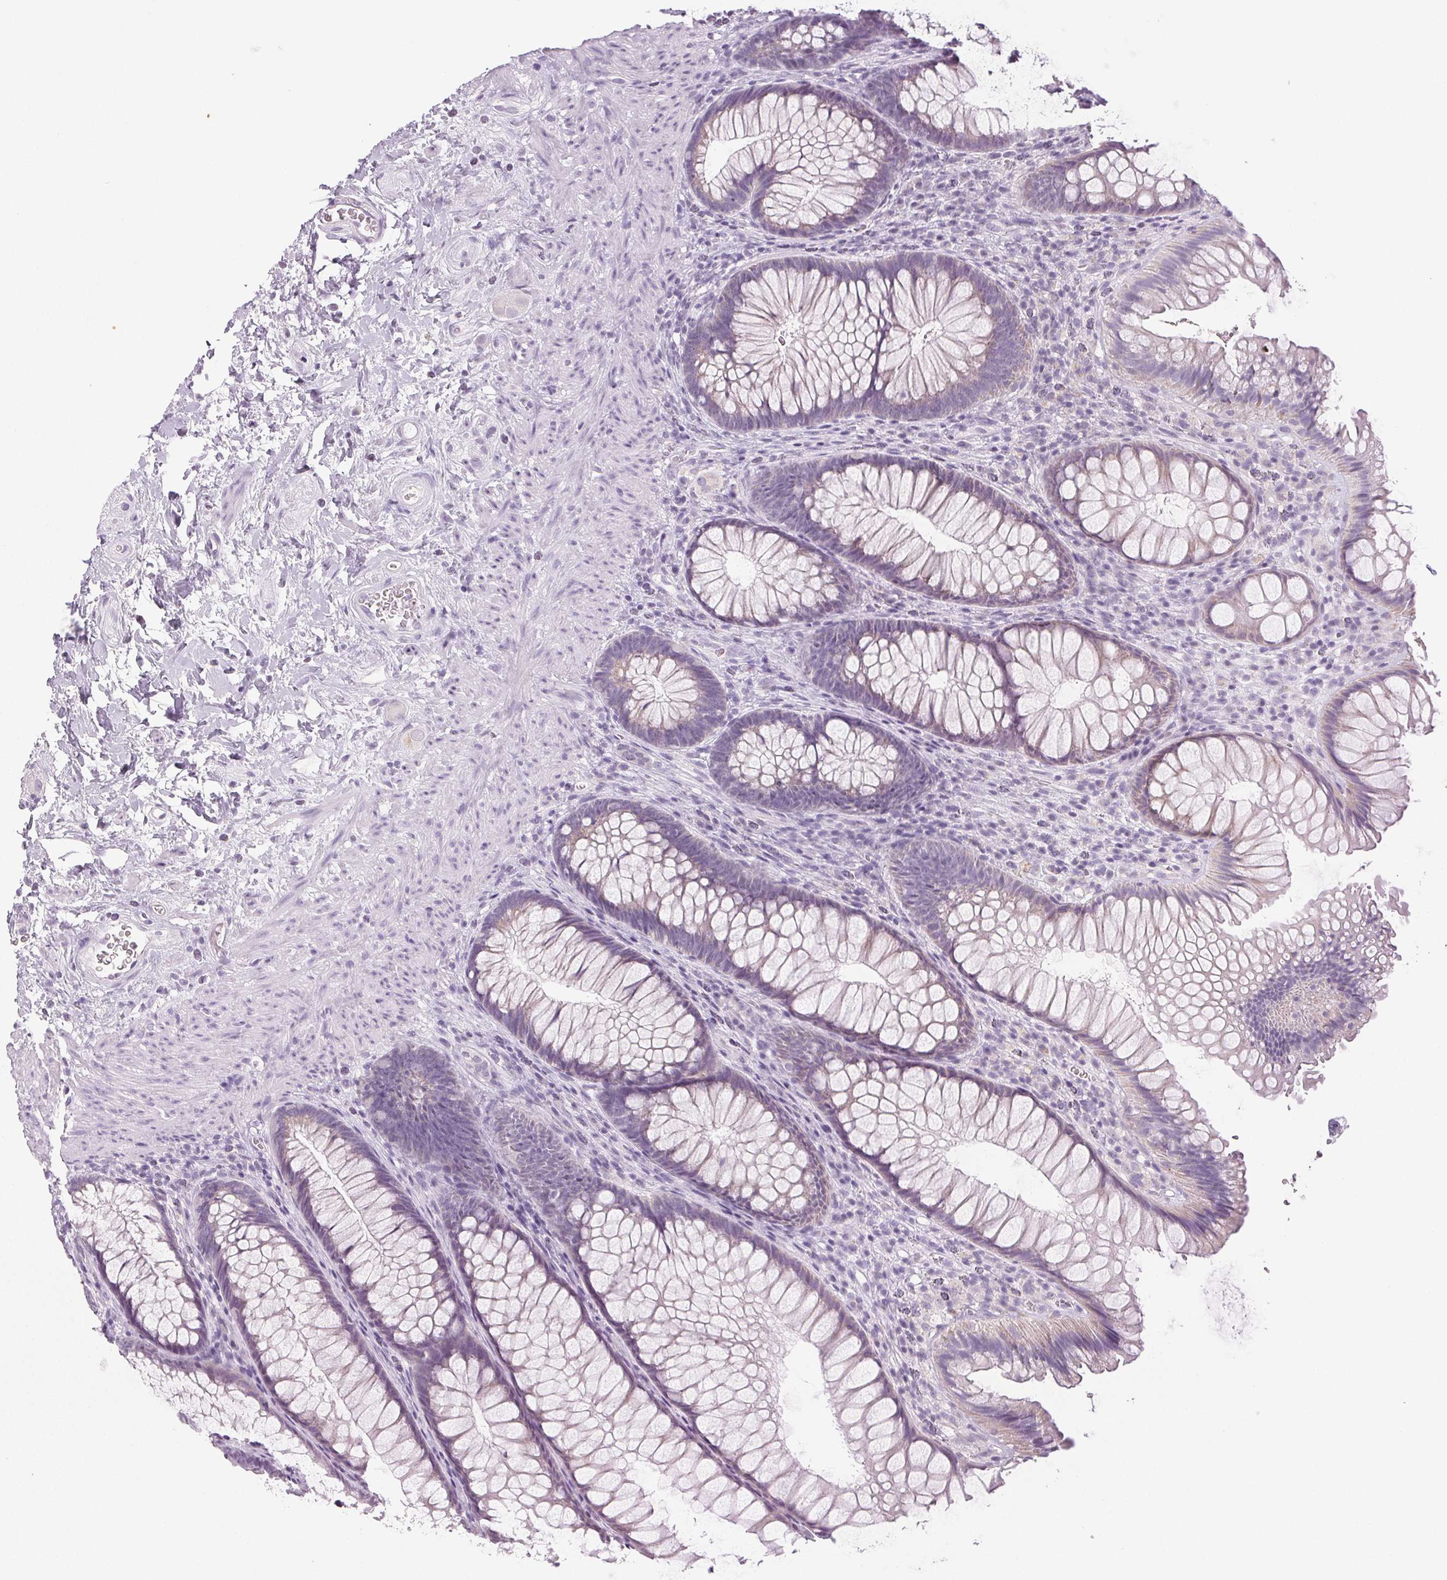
{"staining": {"intensity": "weak", "quantity": "<25%", "location": "cytoplasmic/membranous"}, "tissue": "rectum", "cell_type": "Glandular cells", "image_type": "normal", "snomed": [{"axis": "morphology", "description": "Normal tissue, NOS"}, {"axis": "topography", "description": "Smooth muscle"}, {"axis": "topography", "description": "Rectum"}], "caption": "Immunohistochemical staining of unremarkable rectum displays no significant expression in glandular cells.", "gene": "COL7A1", "patient": {"sex": "male", "age": 53}}